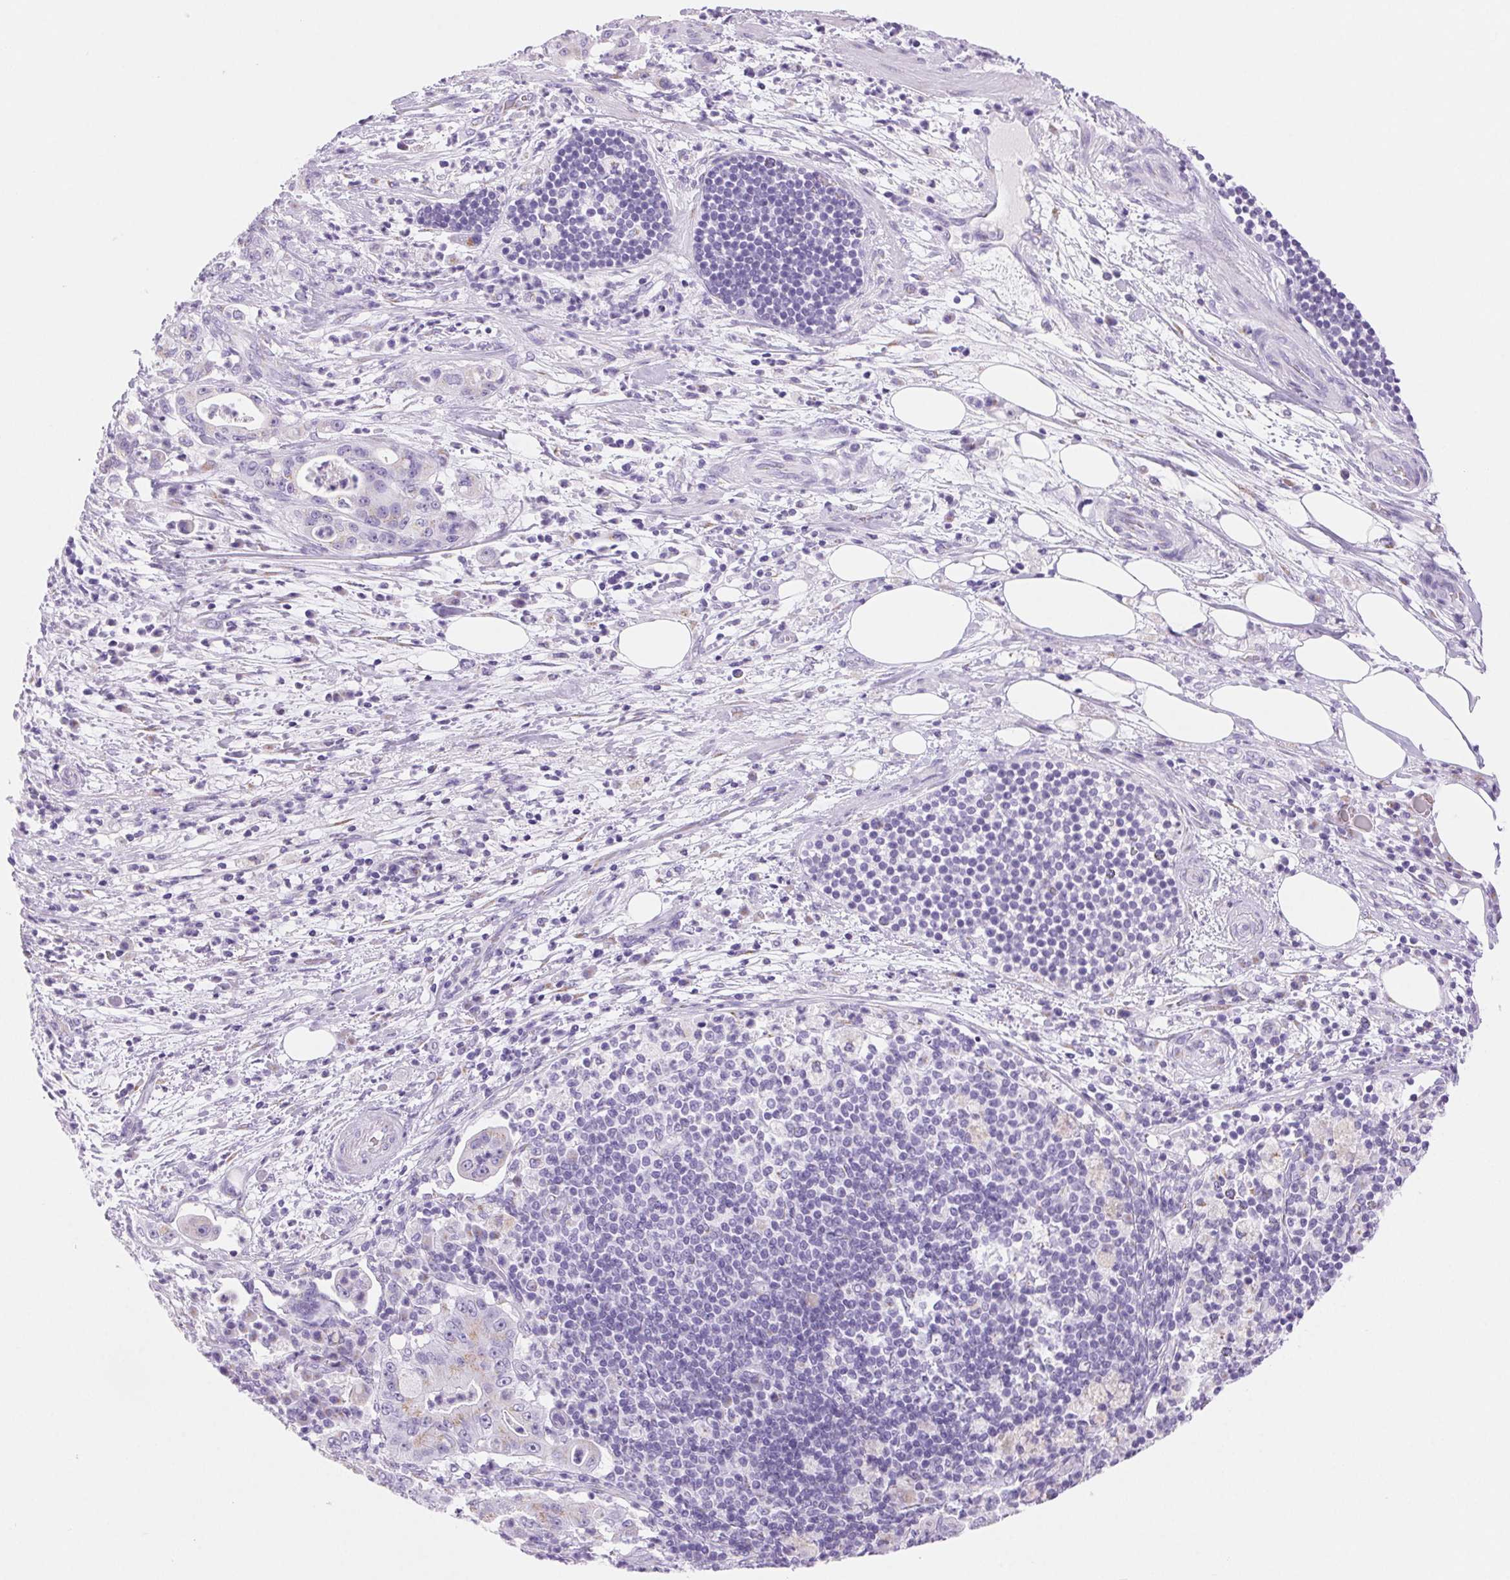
{"staining": {"intensity": "negative", "quantity": "none", "location": "none"}, "tissue": "pancreatic cancer", "cell_type": "Tumor cells", "image_type": "cancer", "snomed": [{"axis": "morphology", "description": "Adenocarcinoma, NOS"}, {"axis": "topography", "description": "Pancreas"}], "caption": "High power microscopy photomicrograph of an immunohistochemistry (IHC) photomicrograph of pancreatic adenocarcinoma, revealing no significant expression in tumor cells.", "gene": "SERPINB3", "patient": {"sex": "male", "age": 71}}